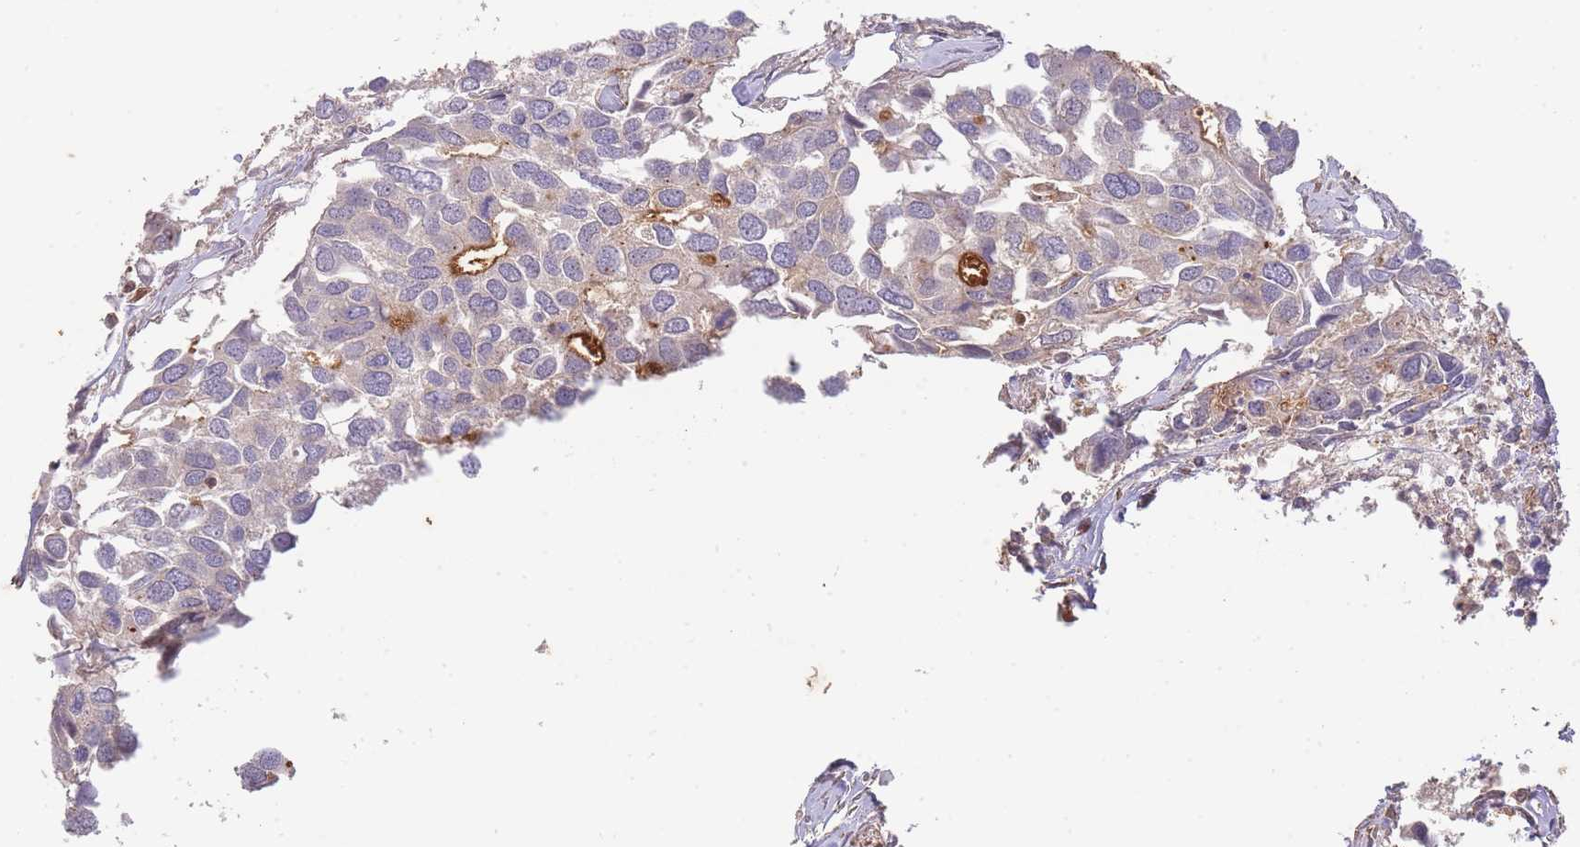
{"staining": {"intensity": "moderate", "quantity": "<25%", "location": "cytoplasmic/membranous"}, "tissue": "breast cancer", "cell_type": "Tumor cells", "image_type": "cancer", "snomed": [{"axis": "morphology", "description": "Duct carcinoma"}, {"axis": "topography", "description": "Breast"}], "caption": "Protein expression analysis of invasive ductal carcinoma (breast) displays moderate cytoplasmic/membranous staining in approximately <25% of tumor cells.", "gene": "ST8SIA4", "patient": {"sex": "female", "age": 83}}